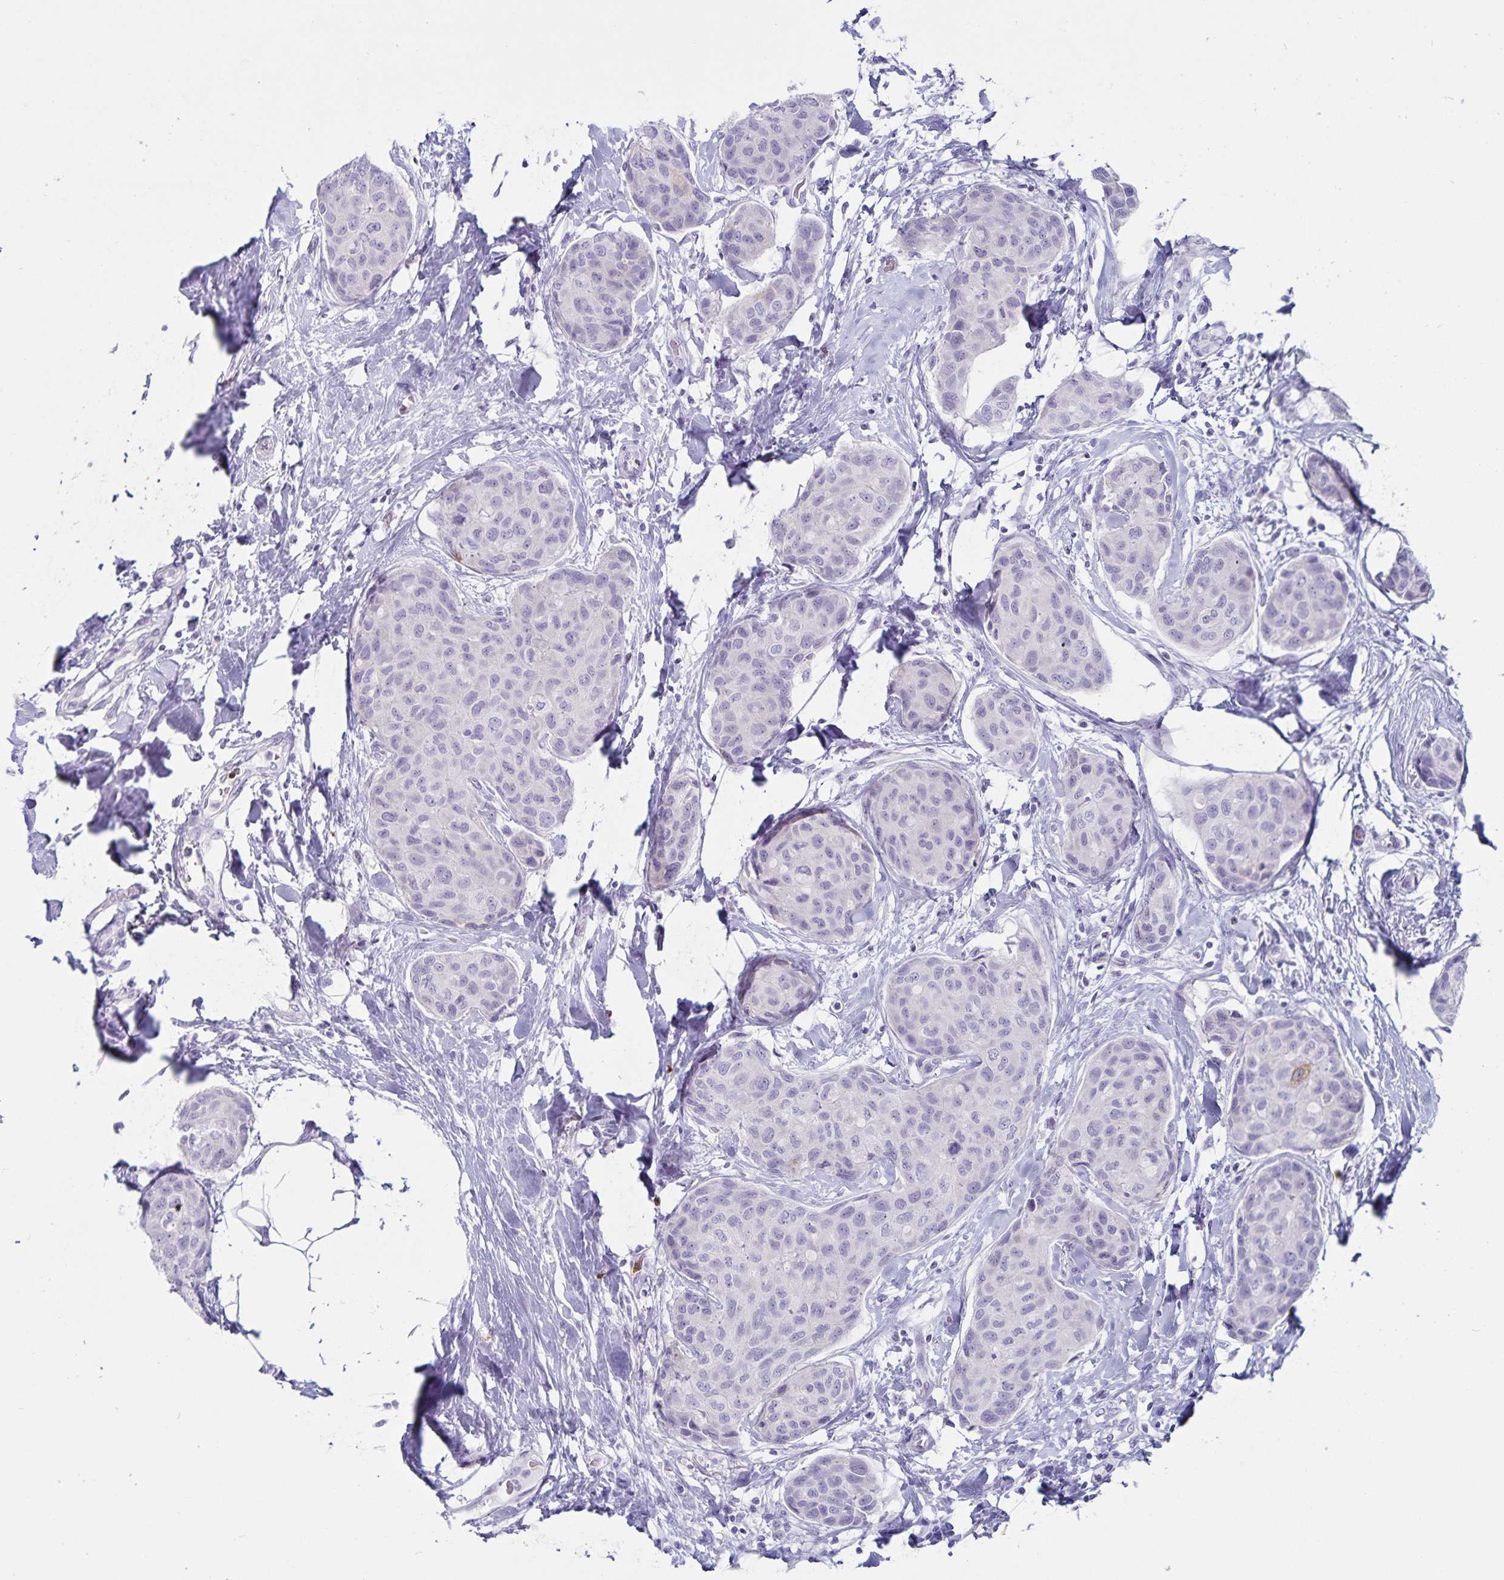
{"staining": {"intensity": "negative", "quantity": "none", "location": "none"}, "tissue": "breast cancer", "cell_type": "Tumor cells", "image_type": "cancer", "snomed": [{"axis": "morphology", "description": "Duct carcinoma"}, {"axis": "topography", "description": "Breast"}], "caption": "Tumor cells are negative for protein expression in human breast invasive ductal carcinoma.", "gene": "GNLY", "patient": {"sex": "female", "age": 80}}